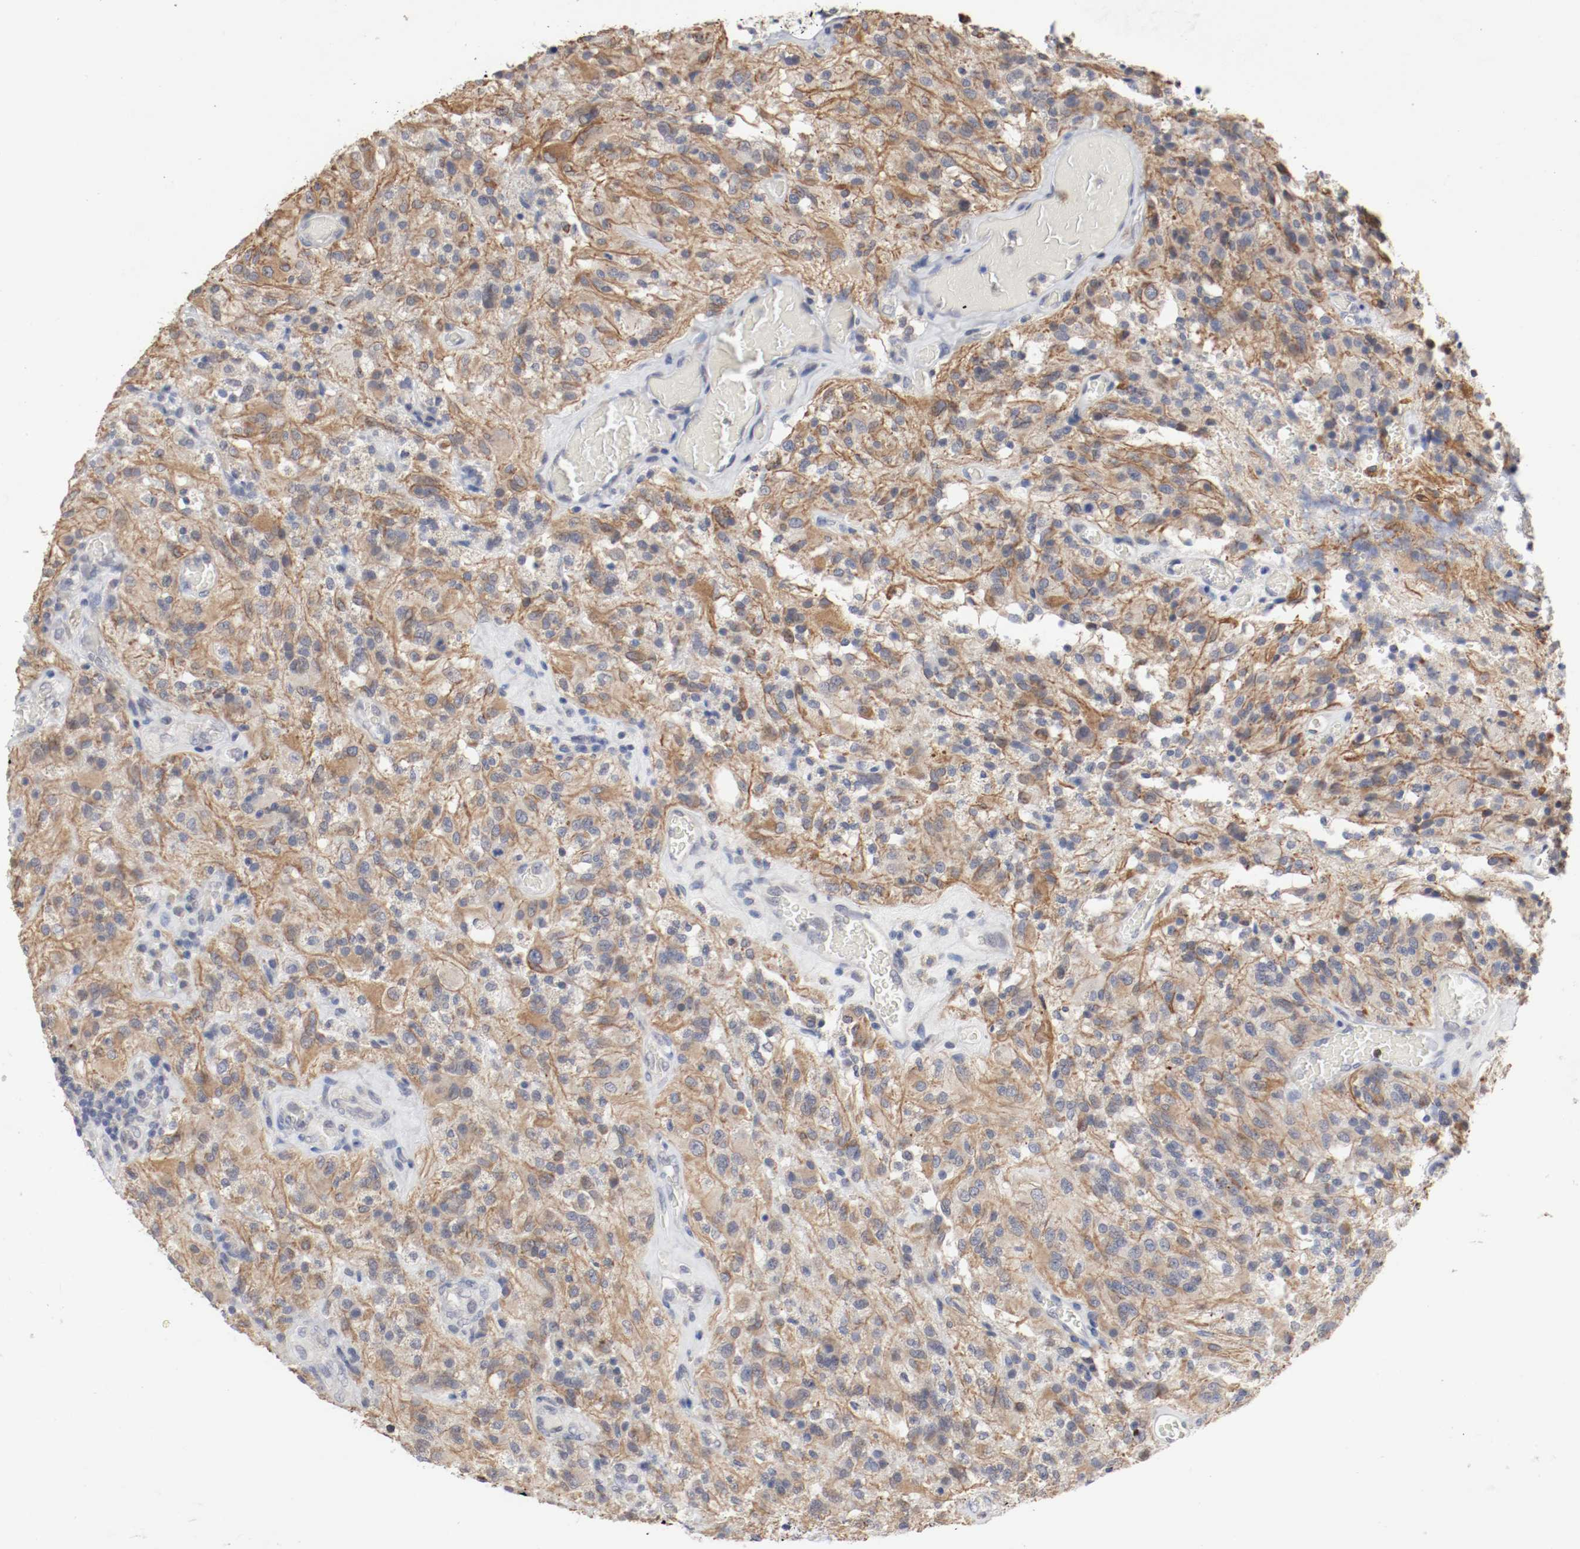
{"staining": {"intensity": "moderate", "quantity": ">75%", "location": "cytoplasmic/membranous"}, "tissue": "glioma", "cell_type": "Tumor cells", "image_type": "cancer", "snomed": [{"axis": "morphology", "description": "Normal tissue, NOS"}, {"axis": "morphology", "description": "Glioma, malignant, High grade"}, {"axis": "topography", "description": "Cerebral cortex"}], "caption": "Approximately >75% of tumor cells in human malignant glioma (high-grade) exhibit moderate cytoplasmic/membranous protein positivity as visualized by brown immunohistochemical staining.", "gene": "CEBPE", "patient": {"sex": "male", "age": 56}}